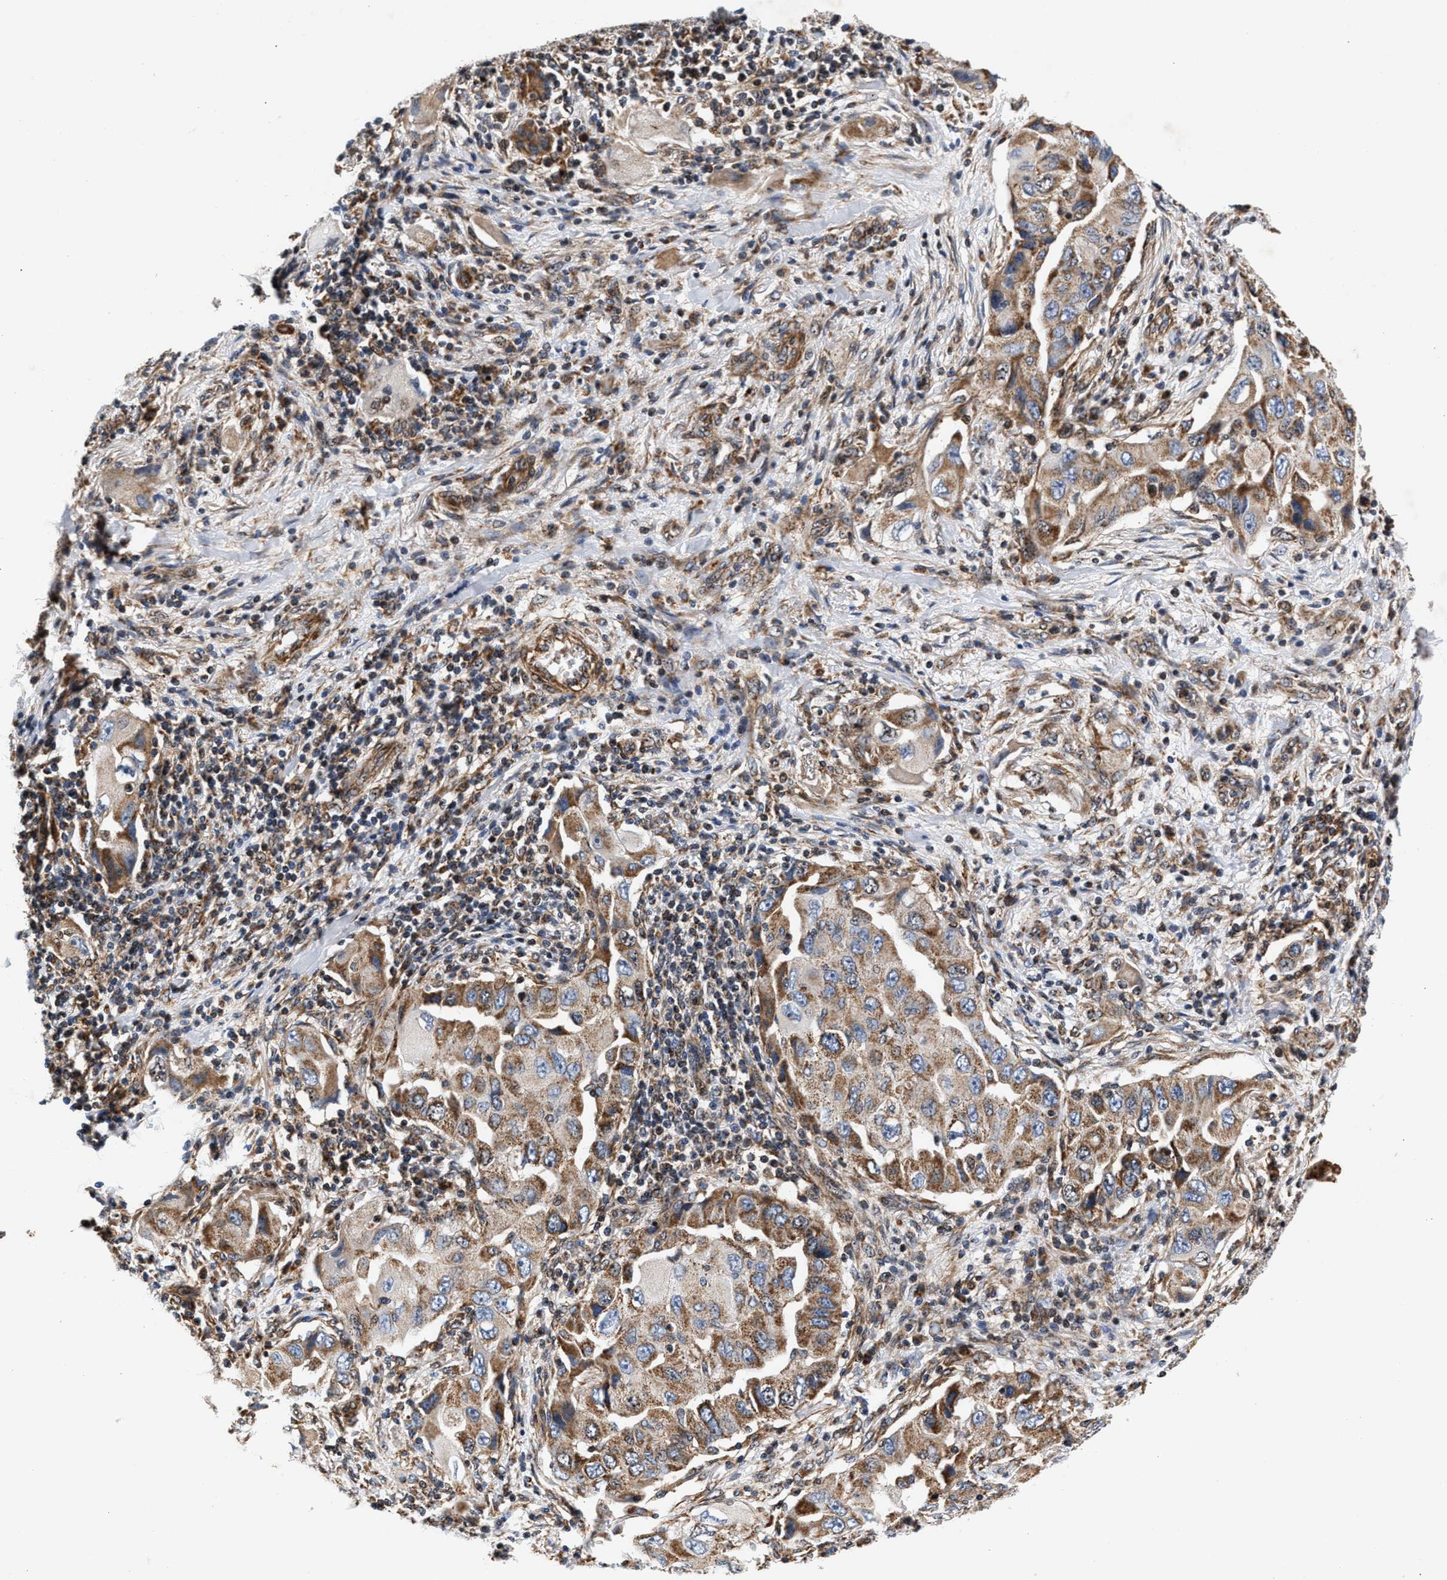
{"staining": {"intensity": "moderate", "quantity": ">75%", "location": "cytoplasmic/membranous"}, "tissue": "lung cancer", "cell_type": "Tumor cells", "image_type": "cancer", "snomed": [{"axis": "morphology", "description": "Adenocarcinoma, NOS"}, {"axis": "topography", "description": "Lung"}], "caption": "Immunohistochemistry (IHC) histopathology image of neoplastic tissue: human lung cancer stained using IHC reveals medium levels of moderate protein expression localized specifically in the cytoplasmic/membranous of tumor cells, appearing as a cytoplasmic/membranous brown color.", "gene": "SGK1", "patient": {"sex": "female", "age": 65}}